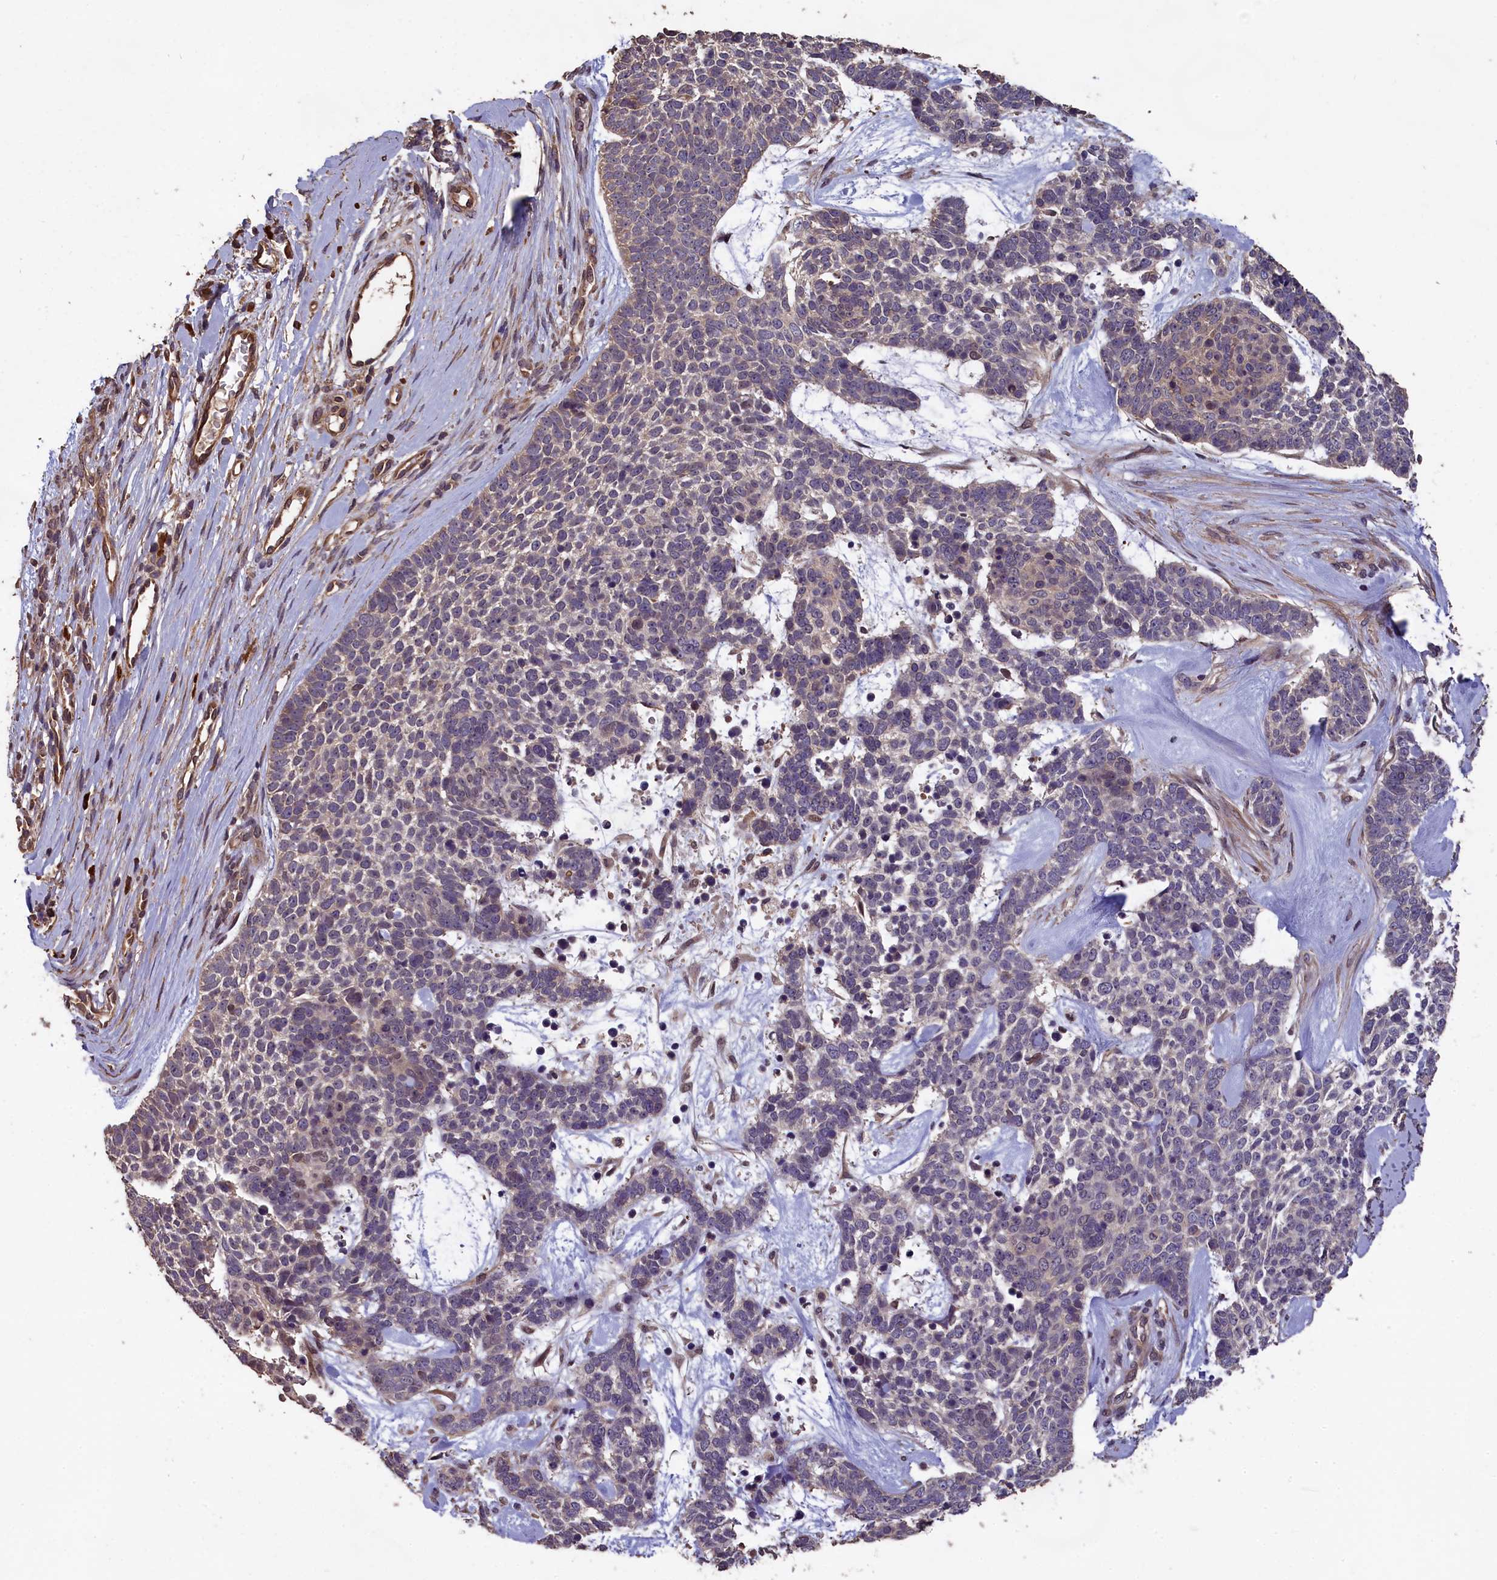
{"staining": {"intensity": "negative", "quantity": "none", "location": "none"}, "tissue": "skin cancer", "cell_type": "Tumor cells", "image_type": "cancer", "snomed": [{"axis": "morphology", "description": "Basal cell carcinoma"}, {"axis": "topography", "description": "Skin"}], "caption": "Protein analysis of skin cancer (basal cell carcinoma) demonstrates no significant expression in tumor cells.", "gene": "CHD9", "patient": {"sex": "female", "age": 81}}